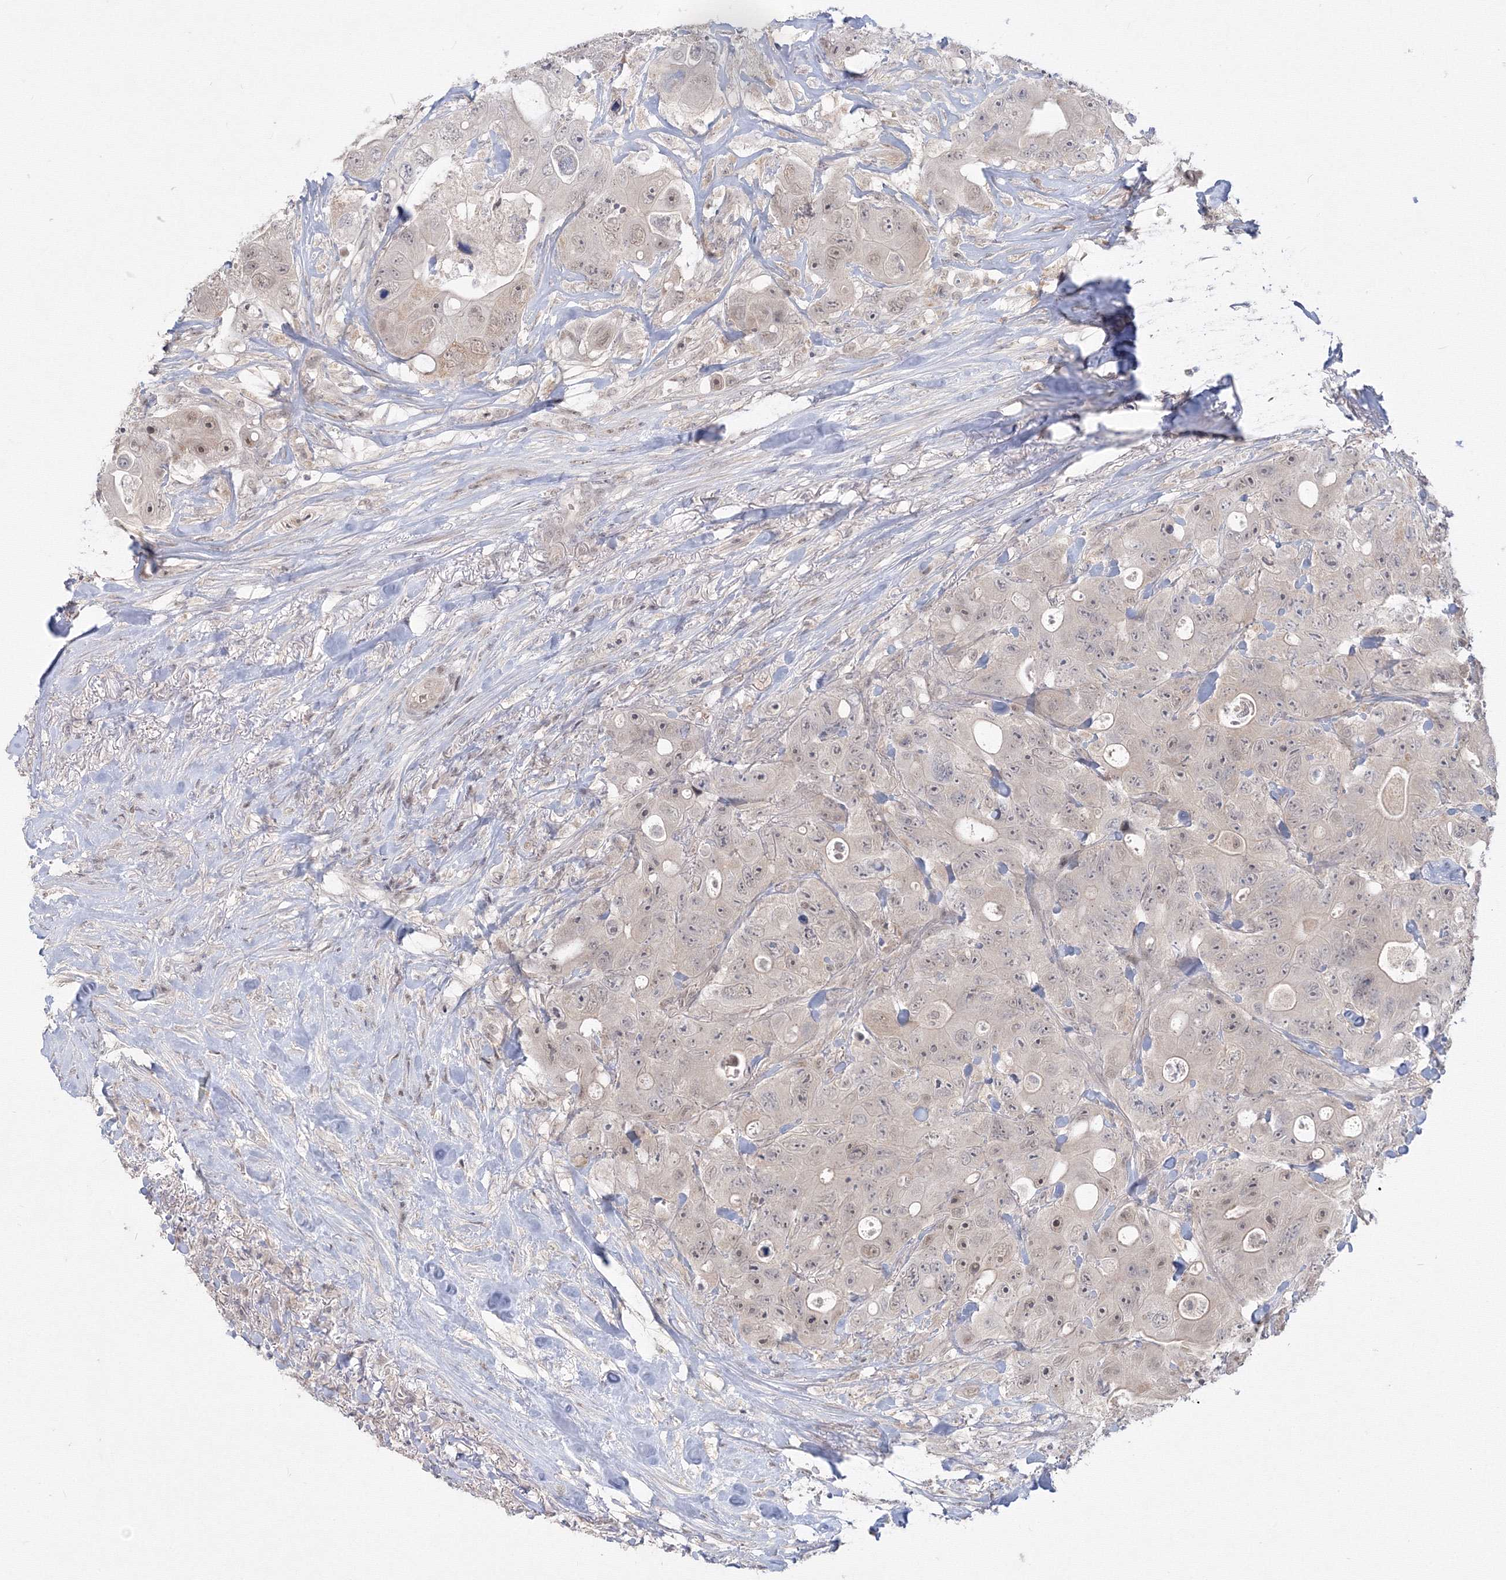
{"staining": {"intensity": "moderate", "quantity": "<25%", "location": "nuclear"}, "tissue": "colorectal cancer", "cell_type": "Tumor cells", "image_type": "cancer", "snomed": [{"axis": "morphology", "description": "Adenocarcinoma, NOS"}, {"axis": "topography", "description": "Colon"}], "caption": "IHC histopathology image of human adenocarcinoma (colorectal) stained for a protein (brown), which shows low levels of moderate nuclear expression in about <25% of tumor cells.", "gene": "COPS4", "patient": {"sex": "female", "age": 46}}